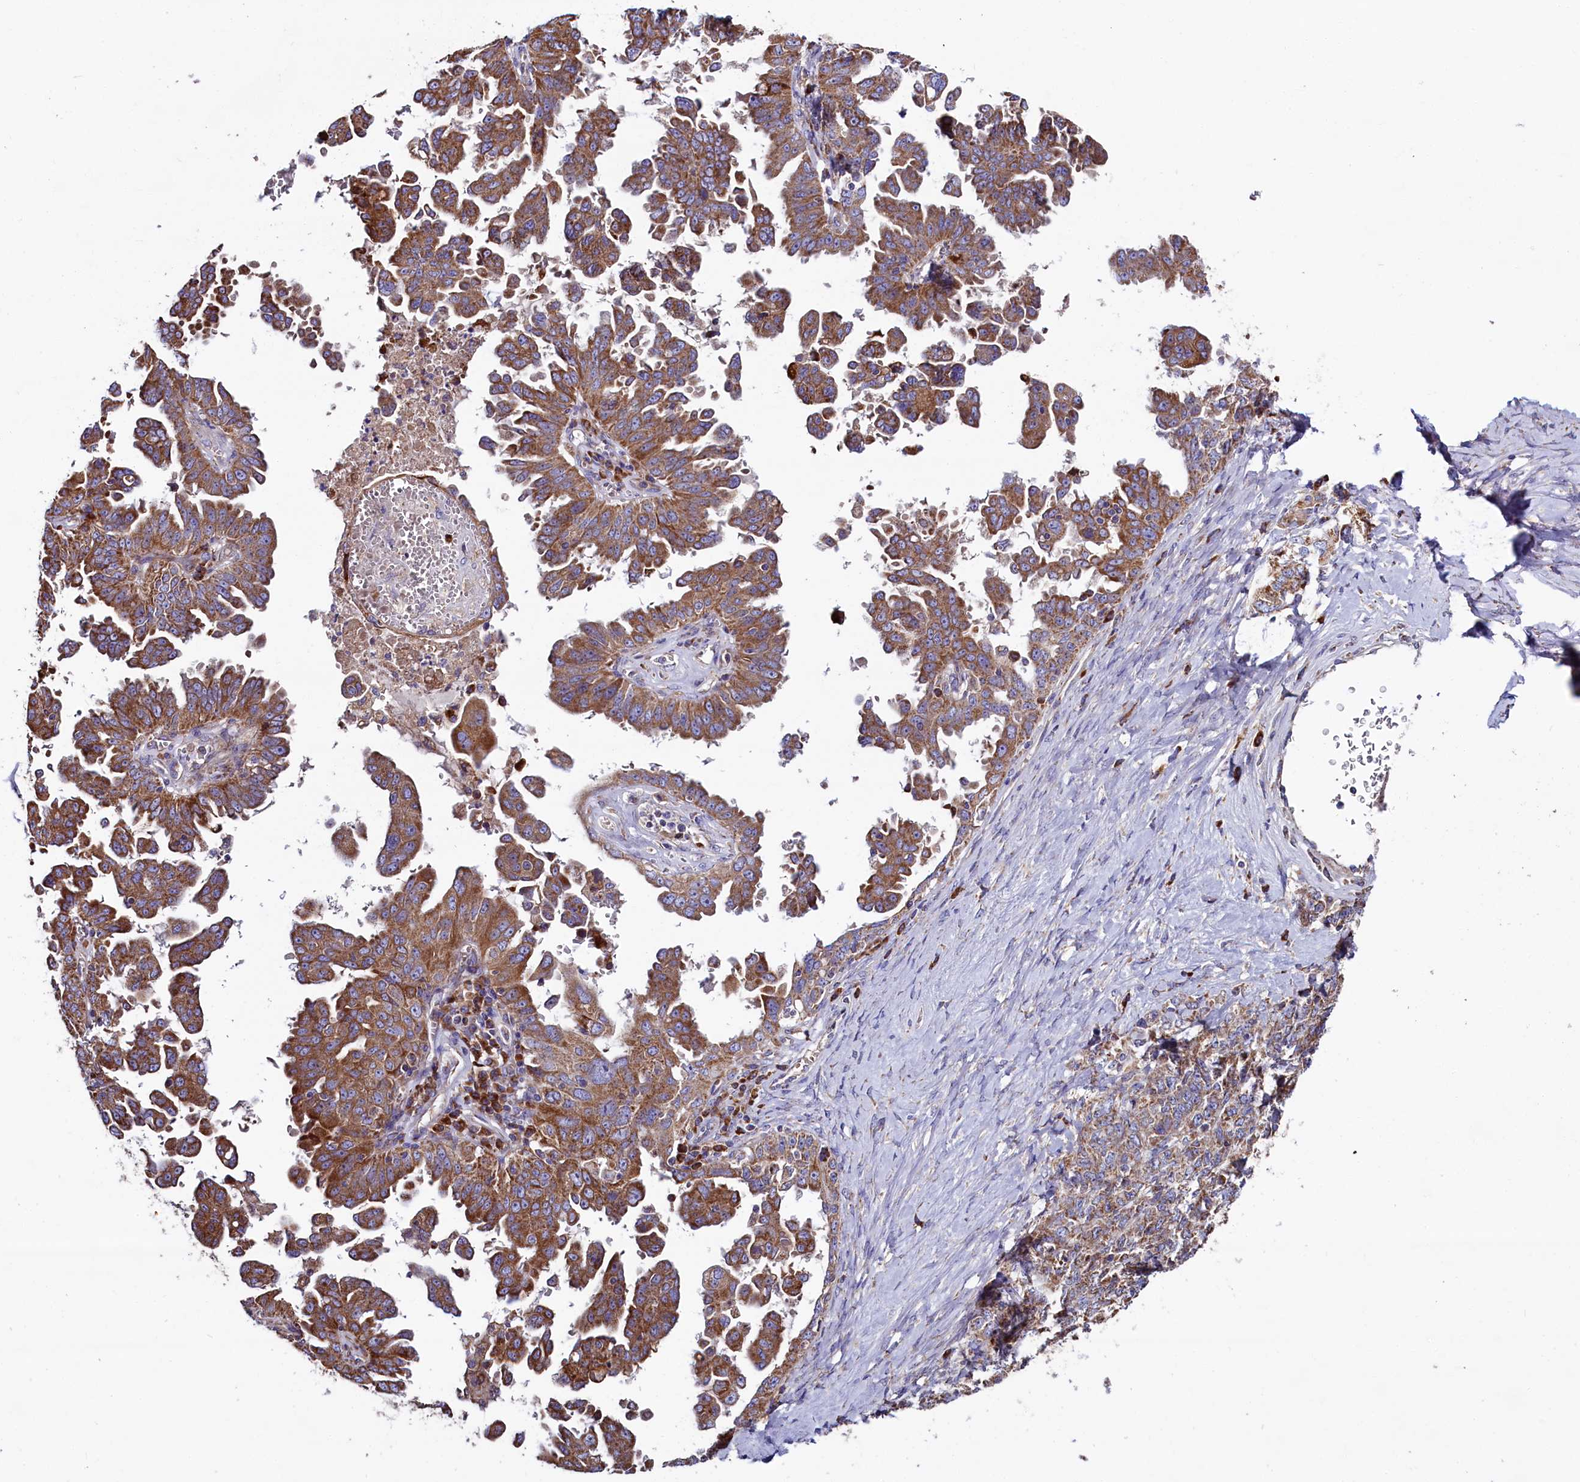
{"staining": {"intensity": "moderate", "quantity": ">75%", "location": "cytoplasmic/membranous"}, "tissue": "ovarian cancer", "cell_type": "Tumor cells", "image_type": "cancer", "snomed": [{"axis": "morphology", "description": "Carcinoma, endometroid"}, {"axis": "topography", "description": "Ovary"}], "caption": "Ovarian cancer stained with IHC demonstrates moderate cytoplasmic/membranous expression in approximately >75% of tumor cells. The protein of interest is stained brown, and the nuclei are stained in blue (DAB IHC with brightfield microscopy, high magnification).", "gene": "ZSWIM1", "patient": {"sex": "female", "age": 62}}